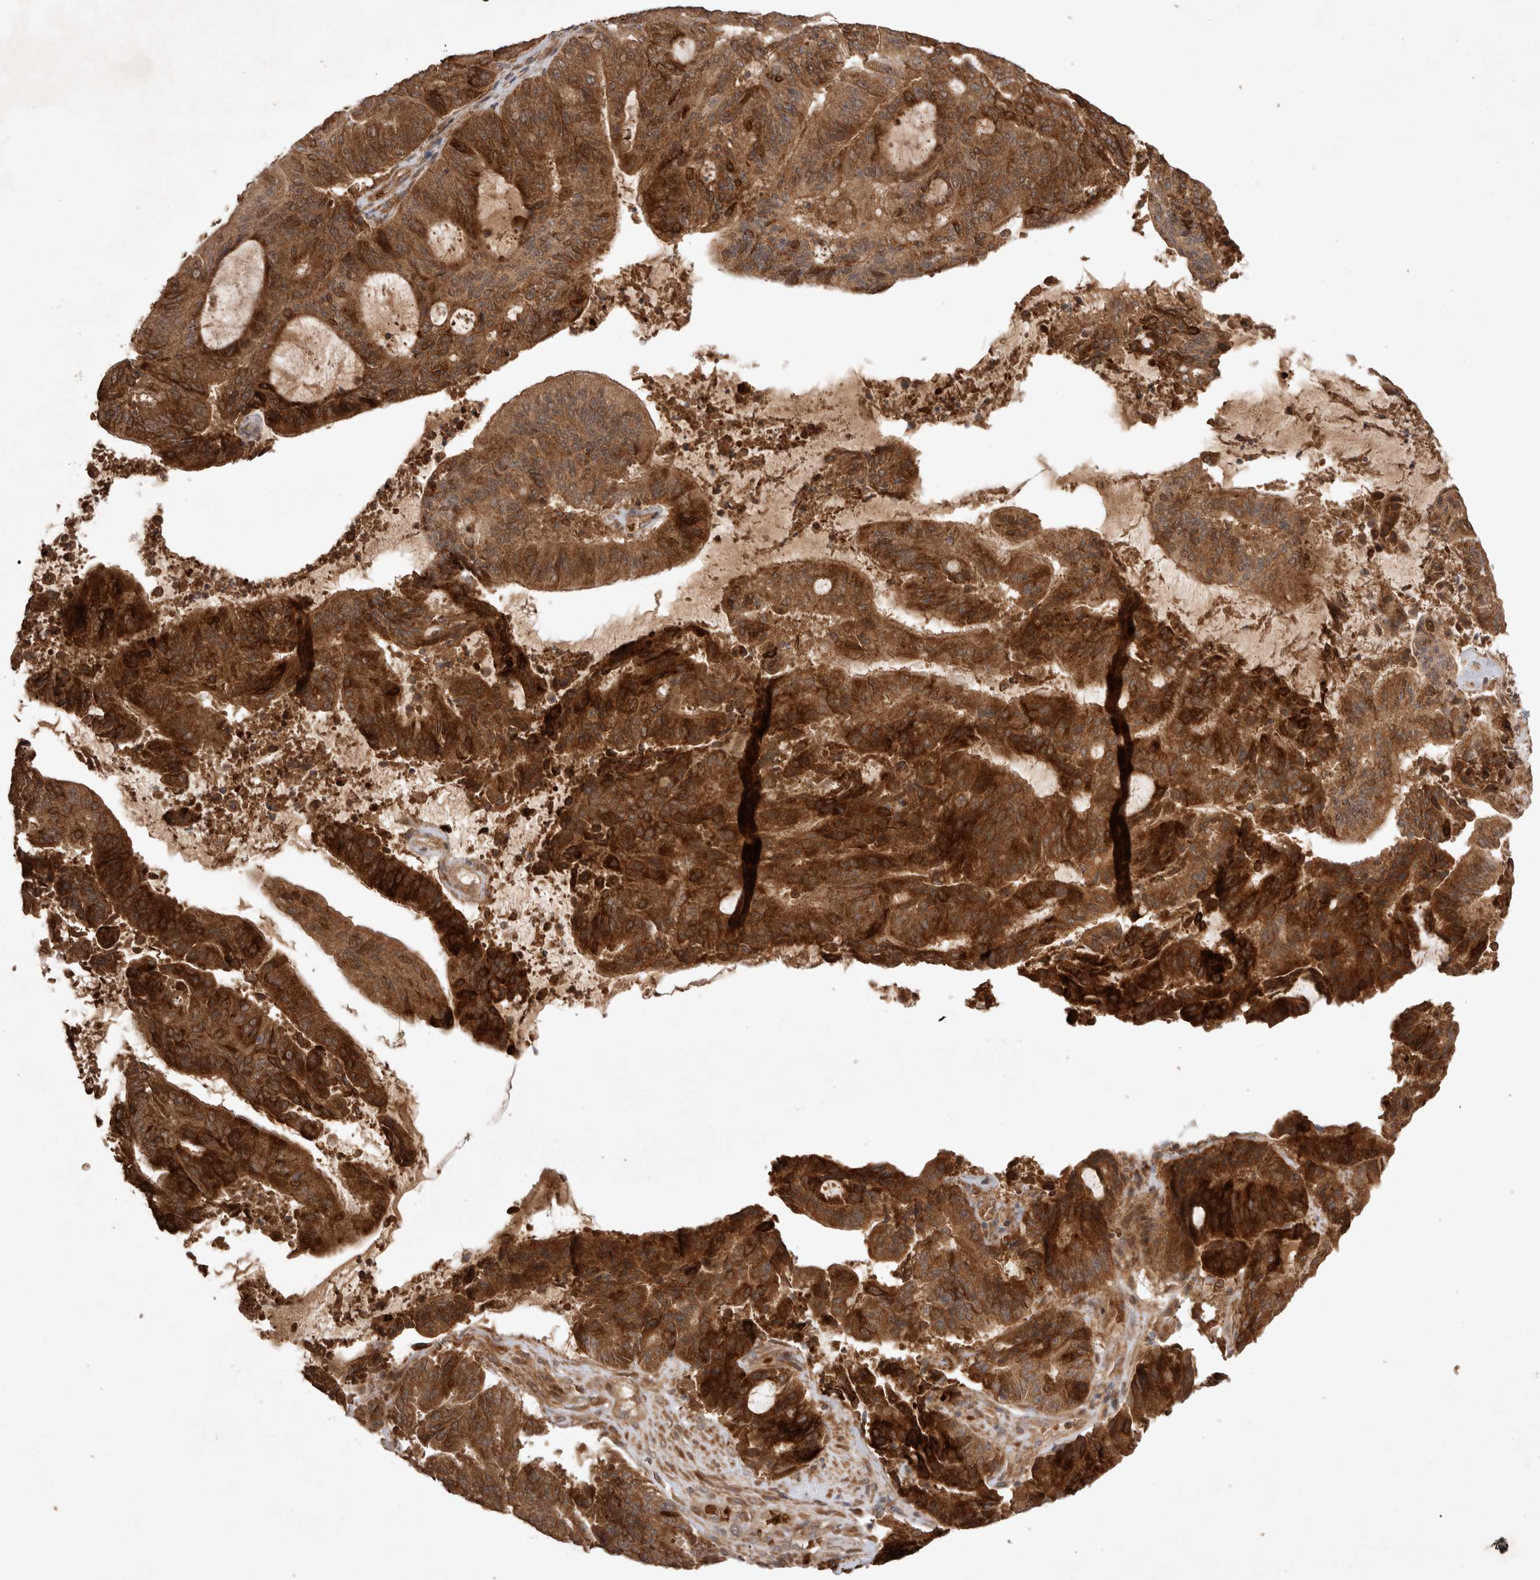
{"staining": {"intensity": "strong", "quantity": ">75%", "location": "cytoplasmic/membranous"}, "tissue": "liver cancer", "cell_type": "Tumor cells", "image_type": "cancer", "snomed": [{"axis": "morphology", "description": "Normal tissue, NOS"}, {"axis": "morphology", "description": "Cholangiocarcinoma"}, {"axis": "topography", "description": "Liver"}, {"axis": "topography", "description": "Peripheral nerve tissue"}], "caption": "Tumor cells display high levels of strong cytoplasmic/membranous expression in about >75% of cells in human liver cholangiocarcinoma.", "gene": "FAM221A", "patient": {"sex": "female", "age": 73}}